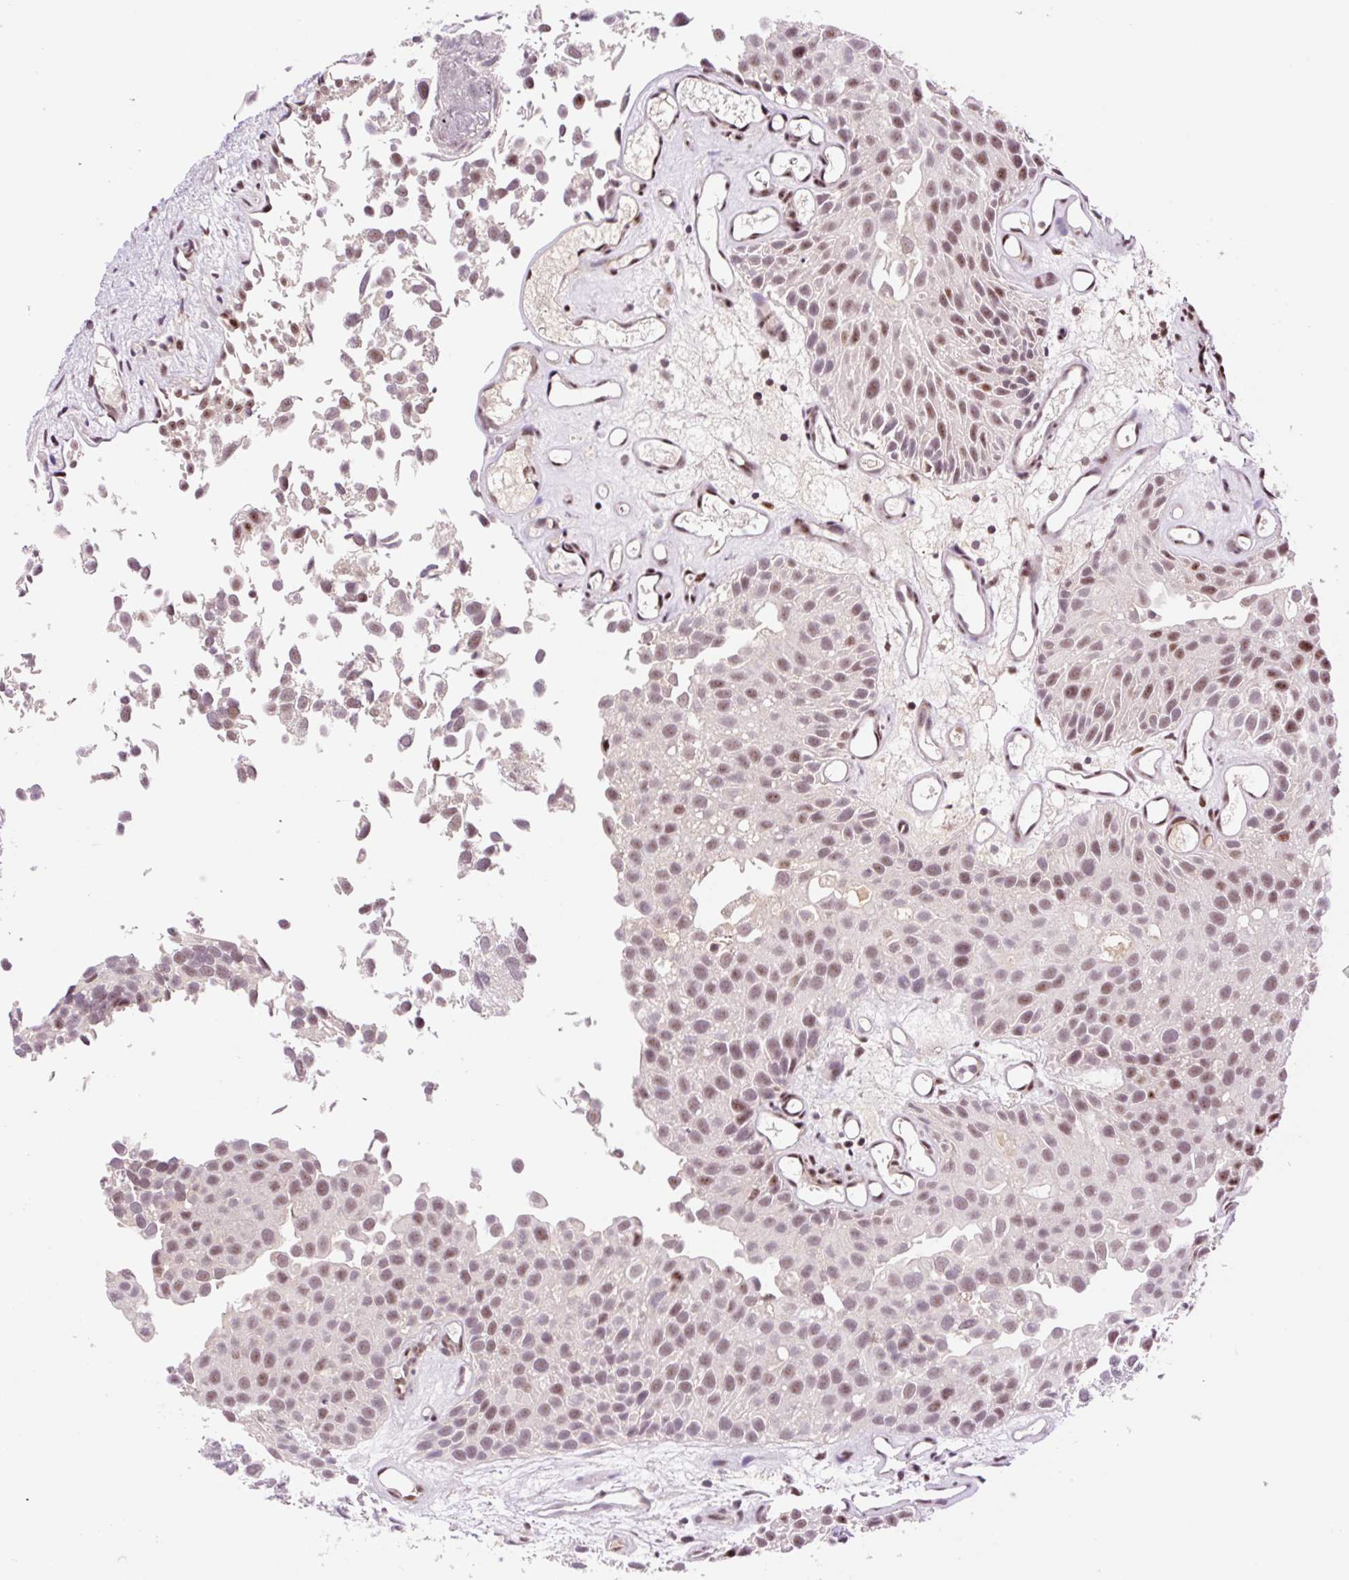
{"staining": {"intensity": "moderate", "quantity": ">75%", "location": "nuclear"}, "tissue": "urothelial cancer", "cell_type": "Tumor cells", "image_type": "cancer", "snomed": [{"axis": "morphology", "description": "Urothelial carcinoma, Low grade"}, {"axis": "topography", "description": "Urinary bladder"}], "caption": "Immunohistochemical staining of human urothelial cancer exhibits medium levels of moderate nuclear expression in approximately >75% of tumor cells.", "gene": "DPPA4", "patient": {"sex": "male", "age": 88}}